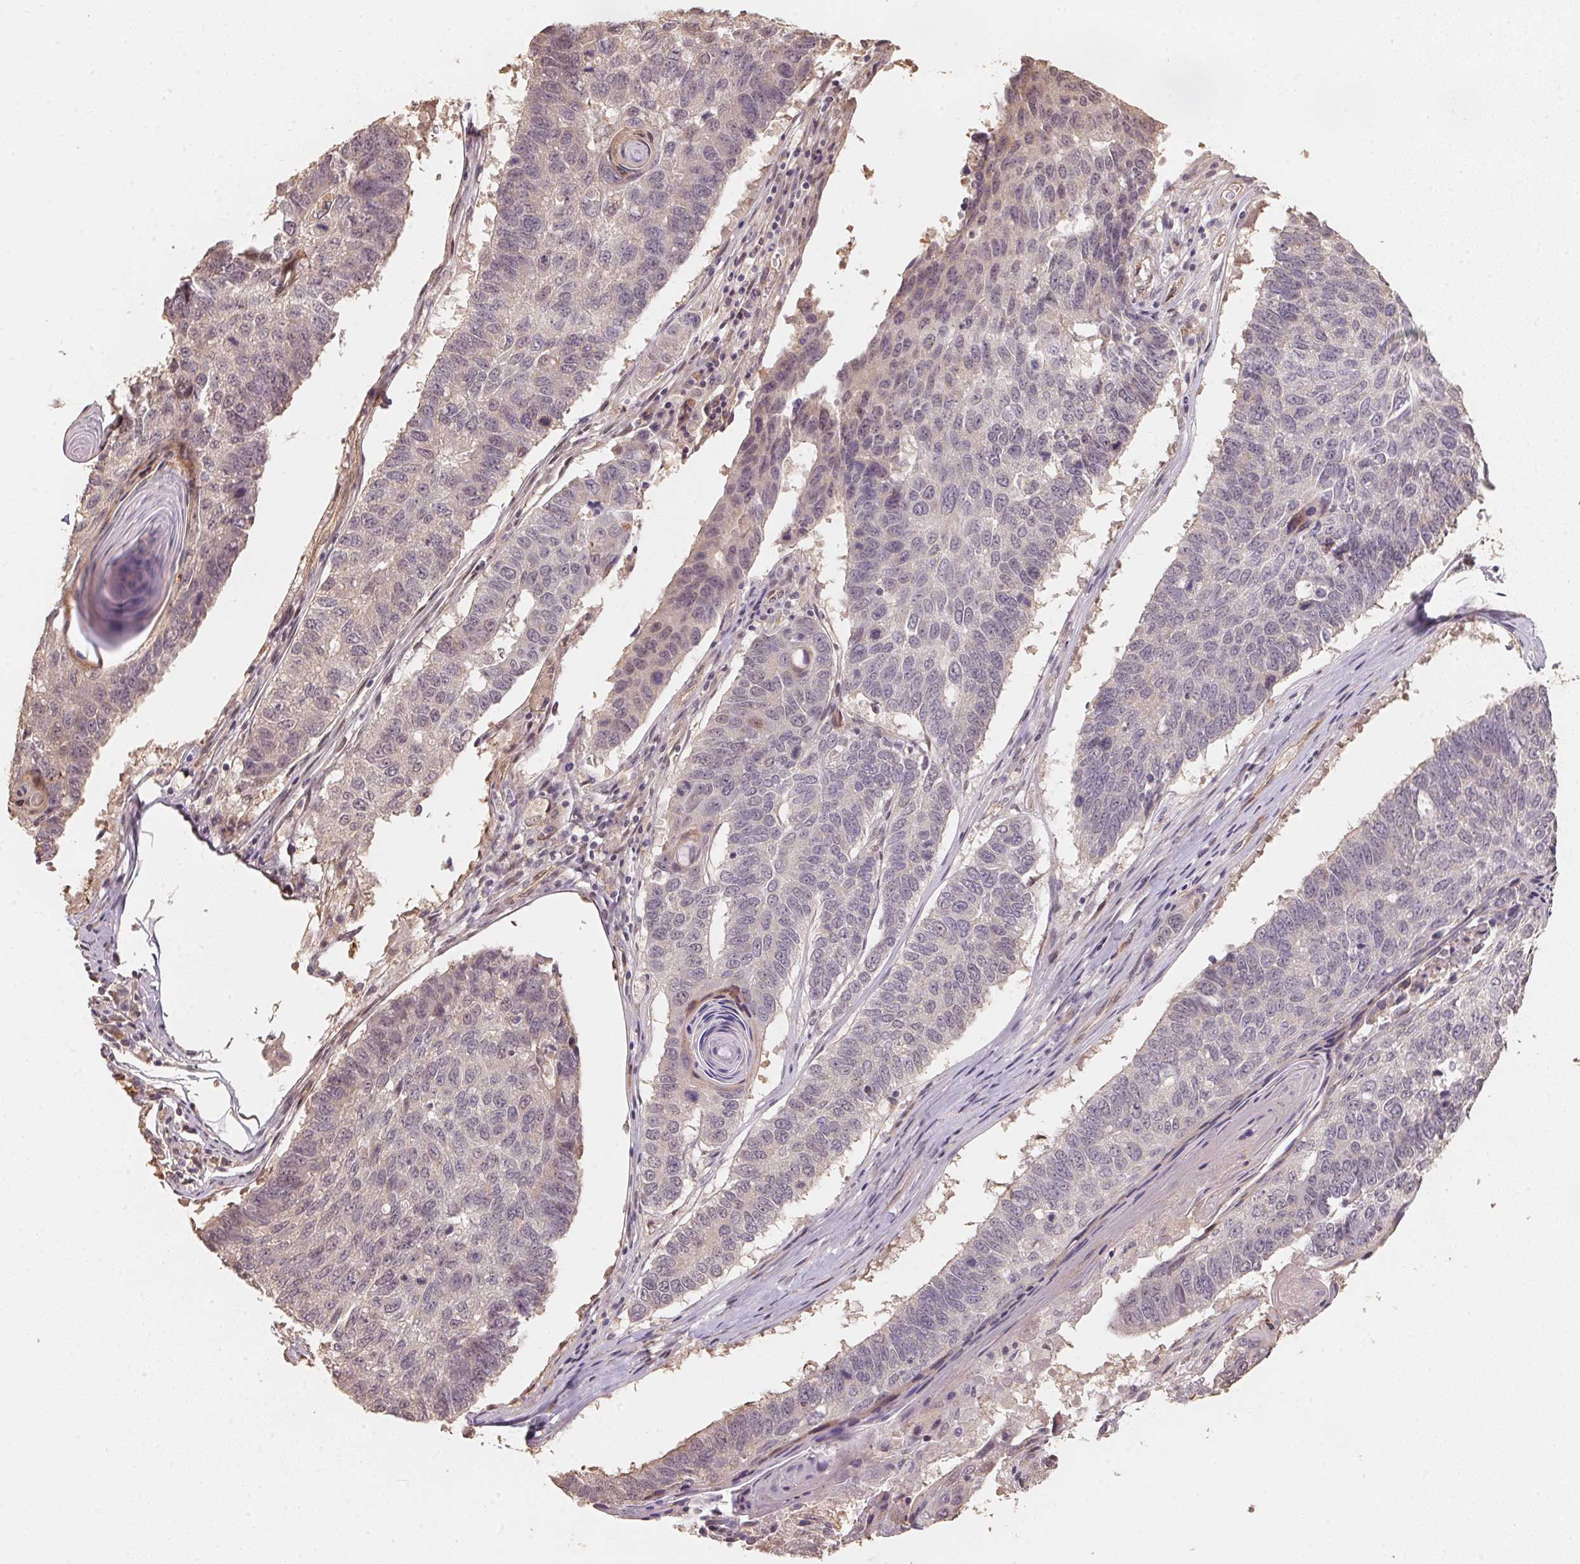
{"staining": {"intensity": "negative", "quantity": "none", "location": "none"}, "tissue": "lung cancer", "cell_type": "Tumor cells", "image_type": "cancer", "snomed": [{"axis": "morphology", "description": "Squamous cell carcinoma, NOS"}, {"axis": "topography", "description": "Lung"}], "caption": "Tumor cells show no significant protein expression in lung cancer. (Immunohistochemistry (ihc), brightfield microscopy, high magnification).", "gene": "TMEM222", "patient": {"sex": "male", "age": 73}}